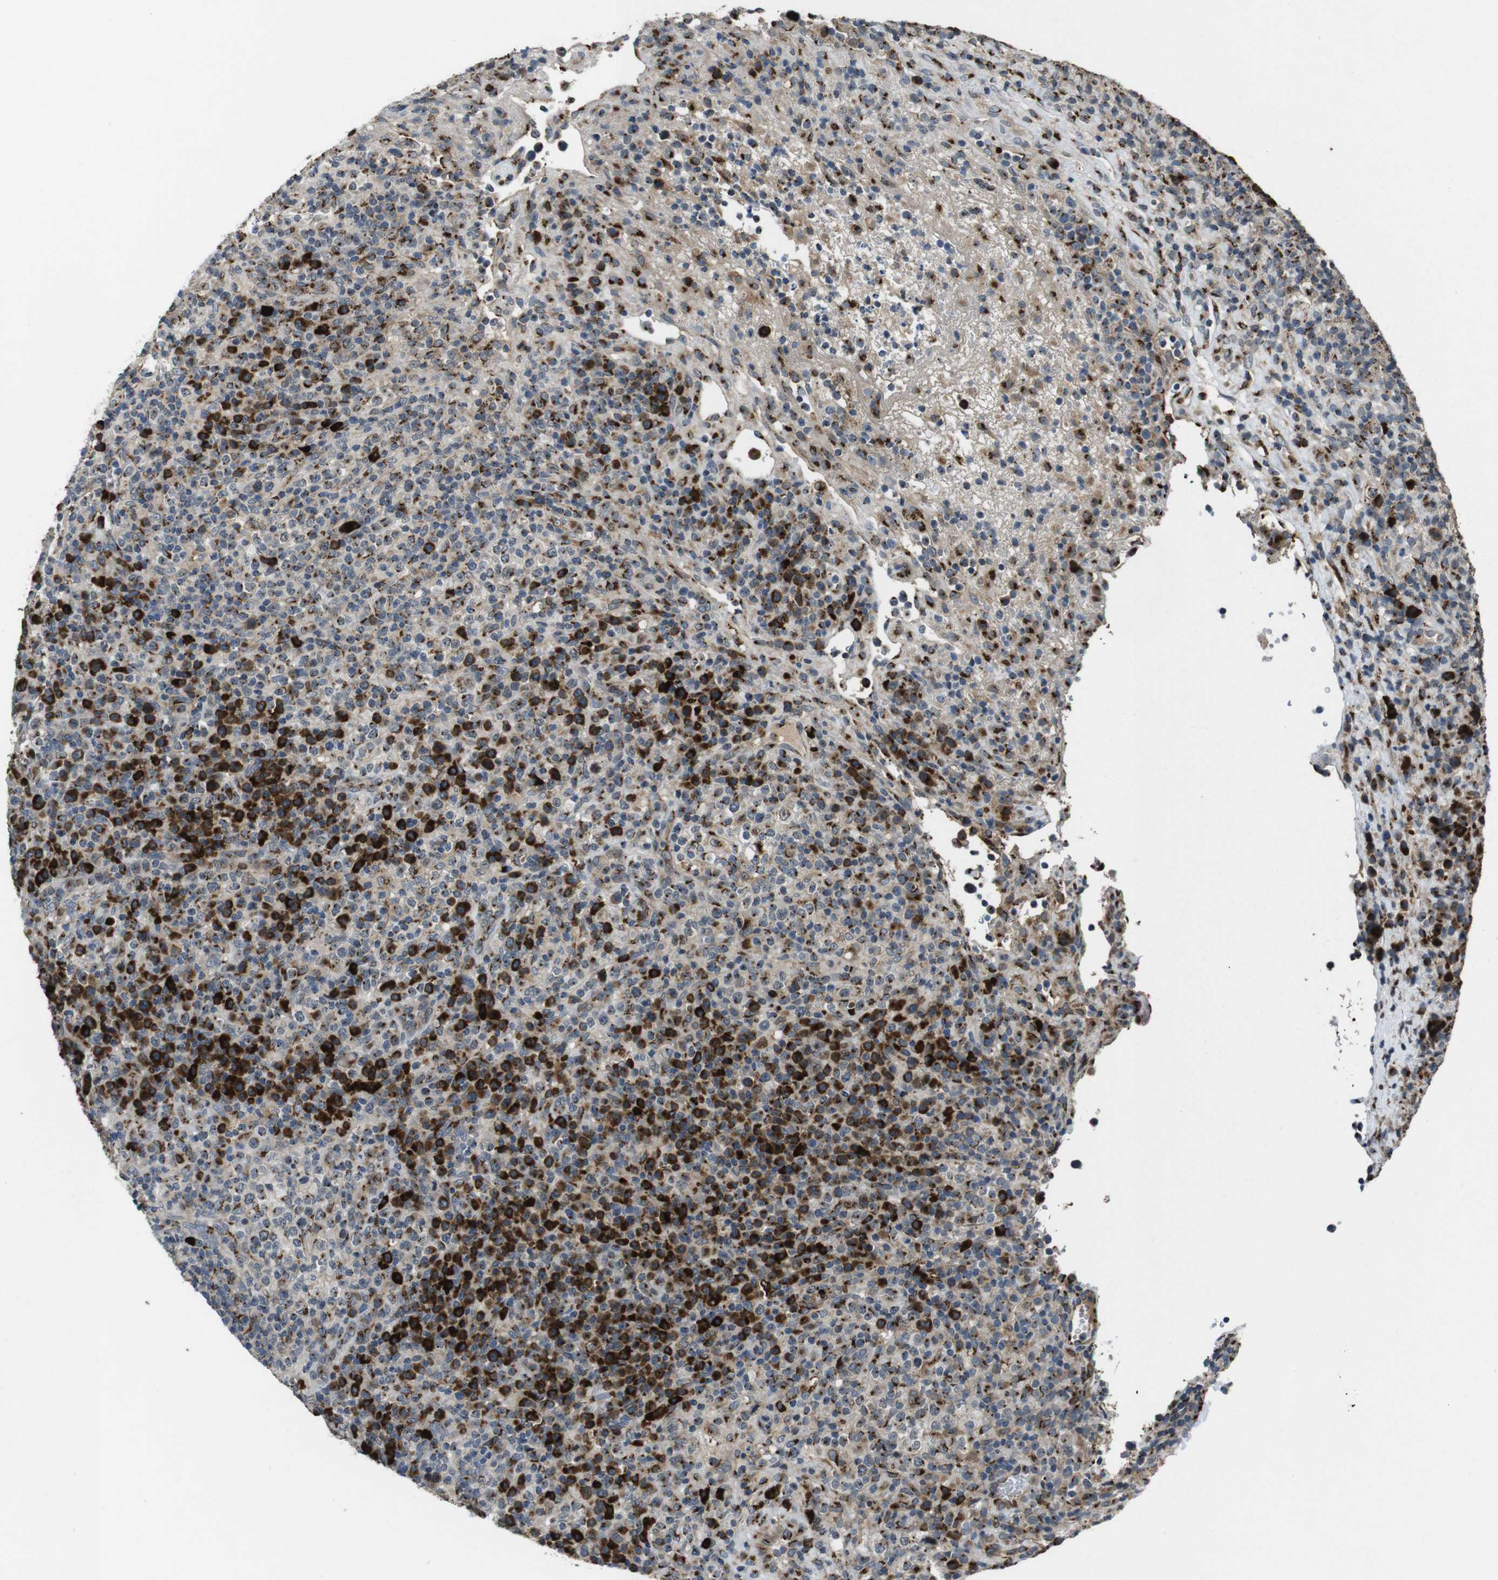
{"staining": {"intensity": "moderate", "quantity": ">75%", "location": "cytoplasmic/membranous"}, "tissue": "lymphoma", "cell_type": "Tumor cells", "image_type": "cancer", "snomed": [{"axis": "morphology", "description": "Malignant lymphoma, non-Hodgkin's type, High grade"}, {"axis": "topography", "description": "Lymph node"}], "caption": "This image exhibits immunohistochemistry (IHC) staining of high-grade malignant lymphoma, non-Hodgkin's type, with medium moderate cytoplasmic/membranous positivity in approximately >75% of tumor cells.", "gene": "ZFPL1", "patient": {"sex": "female", "age": 76}}